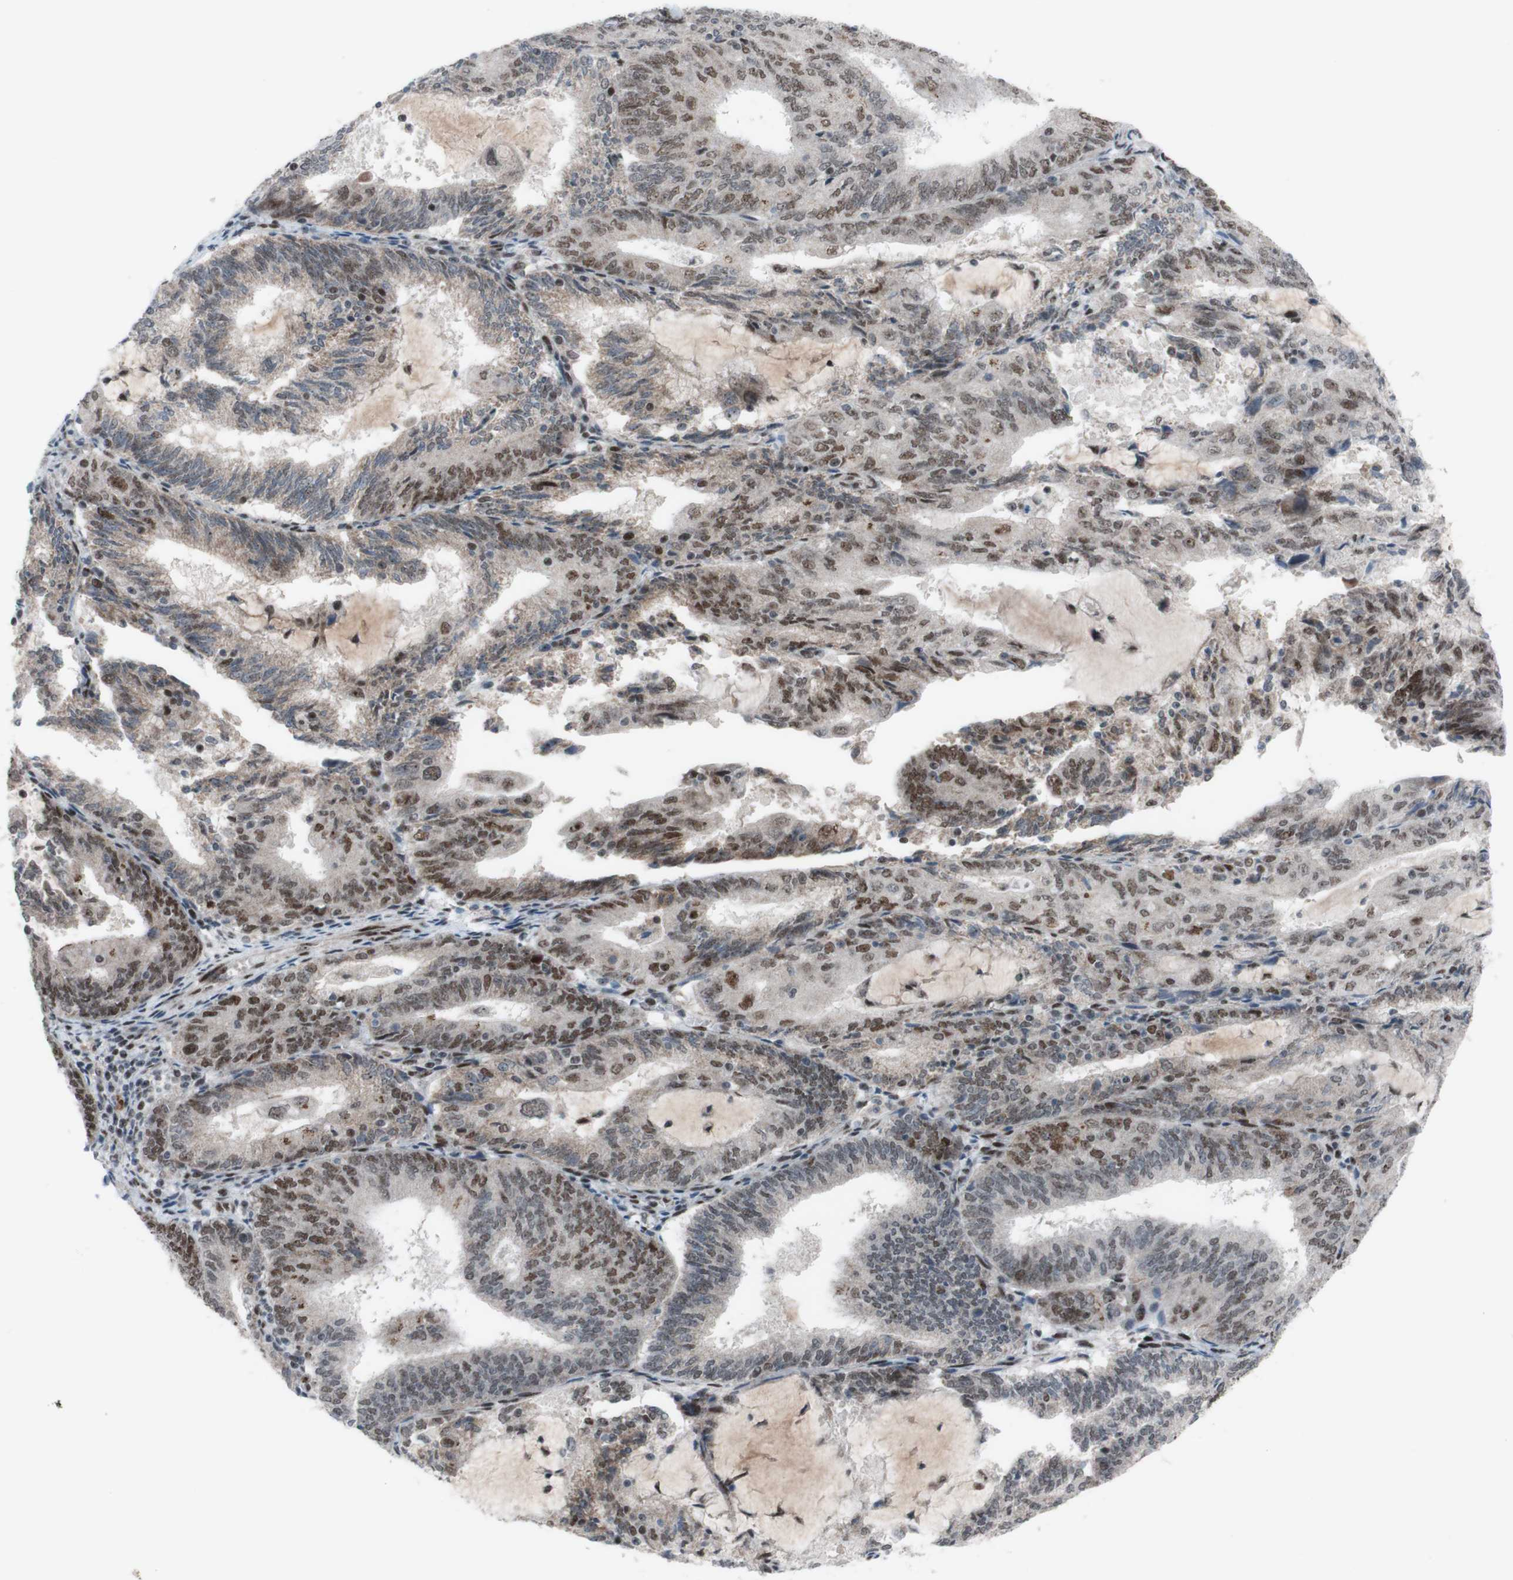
{"staining": {"intensity": "moderate", "quantity": ">75%", "location": "nuclear"}, "tissue": "endometrial cancer", "cell_type": "Tumor cells", "image_type": "cancer", "snomed": [{"axis": "morphology", "description": "Adenocarcinoma, NOS"}, {"axis": "topography", "description": "Endometrium"}], "caption": "Immunohistochemical staining of human adenocarcinoma (endometrial) shows moderate nuclear protein staining in approximately >75% of tumor cells.", "gene": "POLR1A", "patient": {"sex": "female", "age": 81}}